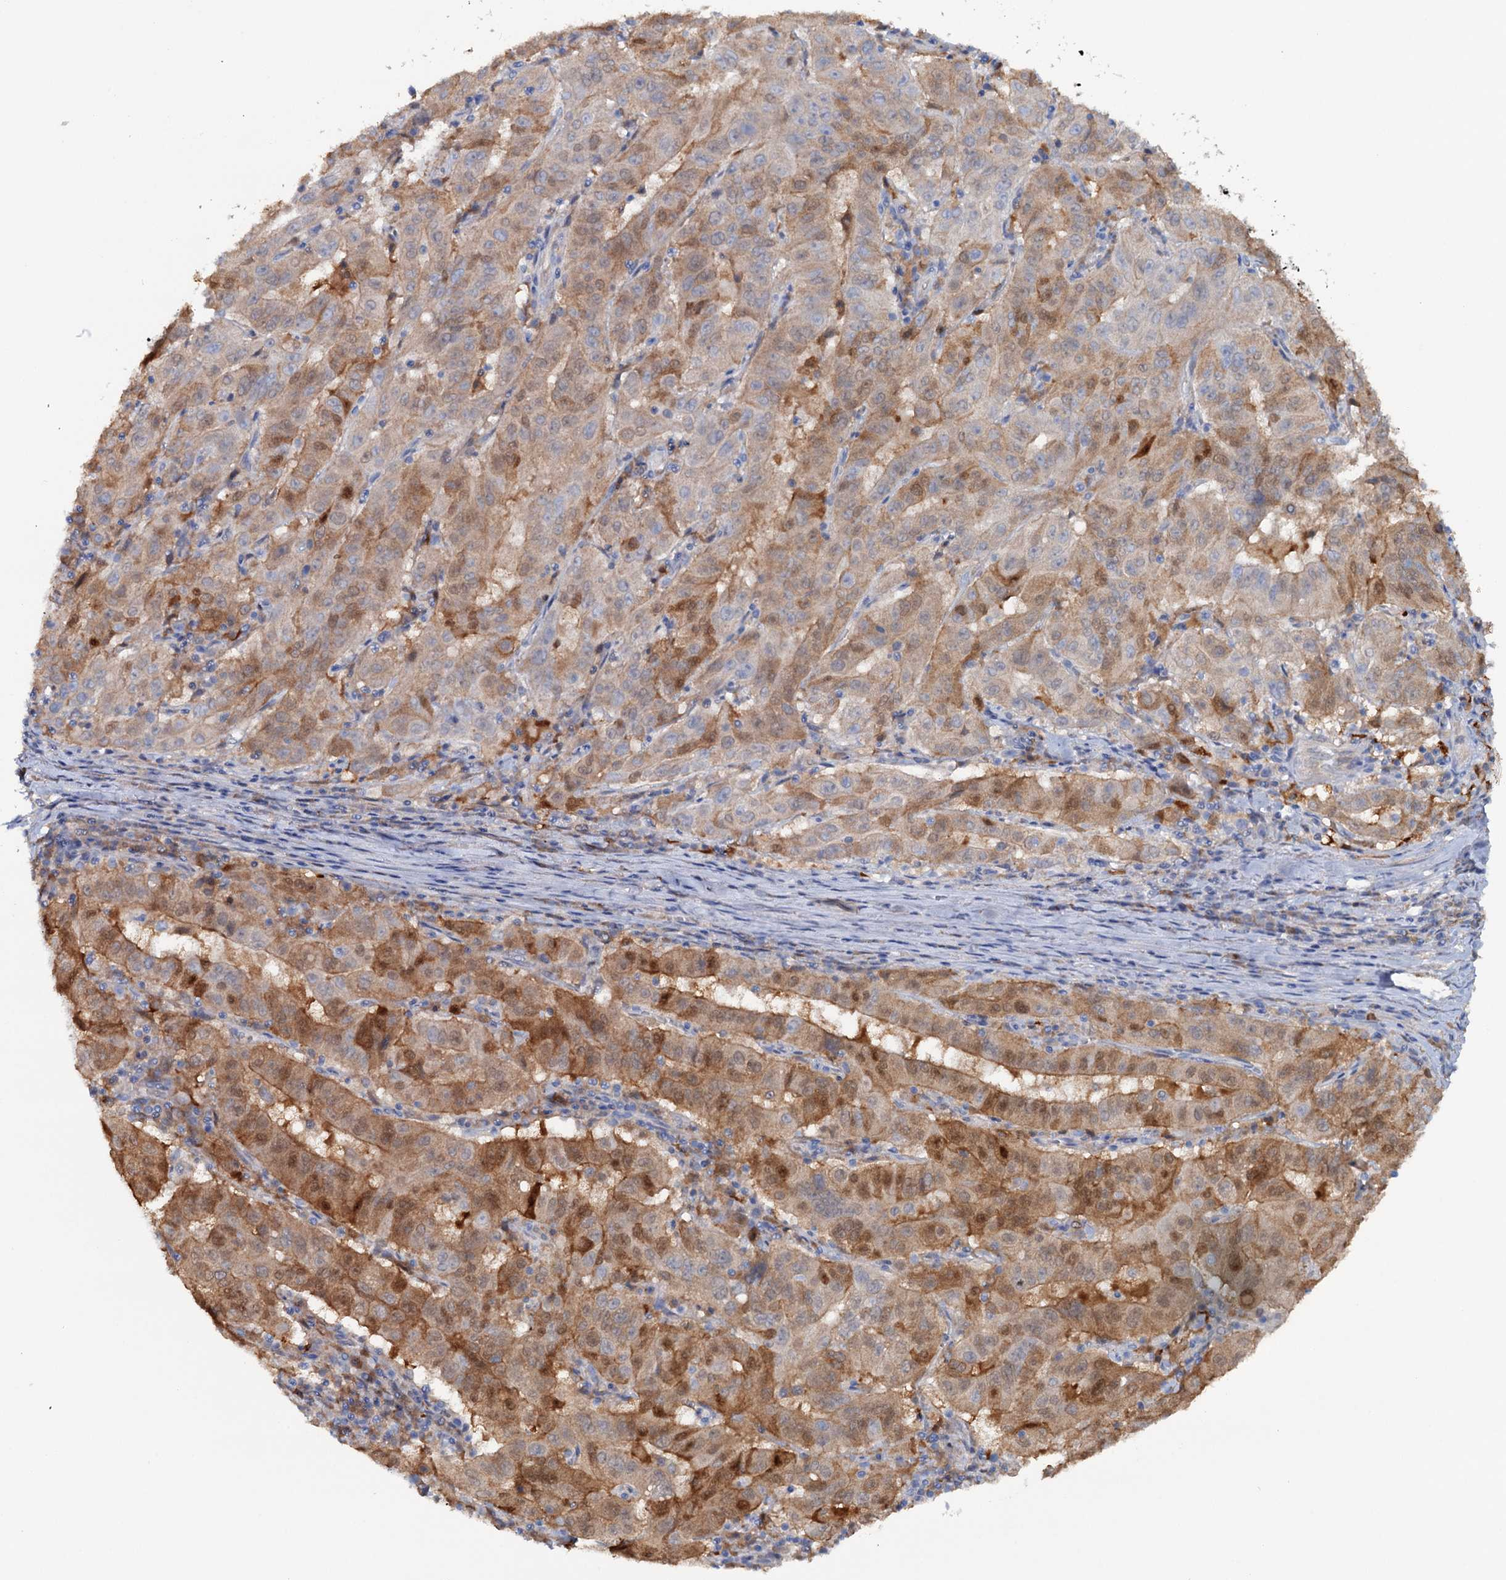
{"staining": {"intensity": "moderate", "quantity": ">75%", "location": "cytoplasmic/membranous,nuclear"}, "tissue": "pancreatic cancer", "cell_type": "Tumor cells", "image_type": "cancer", "snomed": [{"axis": "morphology", "description": "Adenocarcinoma, NOS"}, {"axis": "topography", "description": "Pancreas"}], "caption": "Immunohistochemistry (IHC) image of neoplastic tissue: pancreatic adenocarcinoma stained using immunohistochemistry (IHC) demonstrates medium levels of moderate protein expression localized specifically in the cytoplasmic/membranous and nuclear of tumor cells, appearing as a cytoplasmic/membranous and nuclear brown color.", "gene": "IL17RD", "patient": {"sex": "male", "age": 63}}